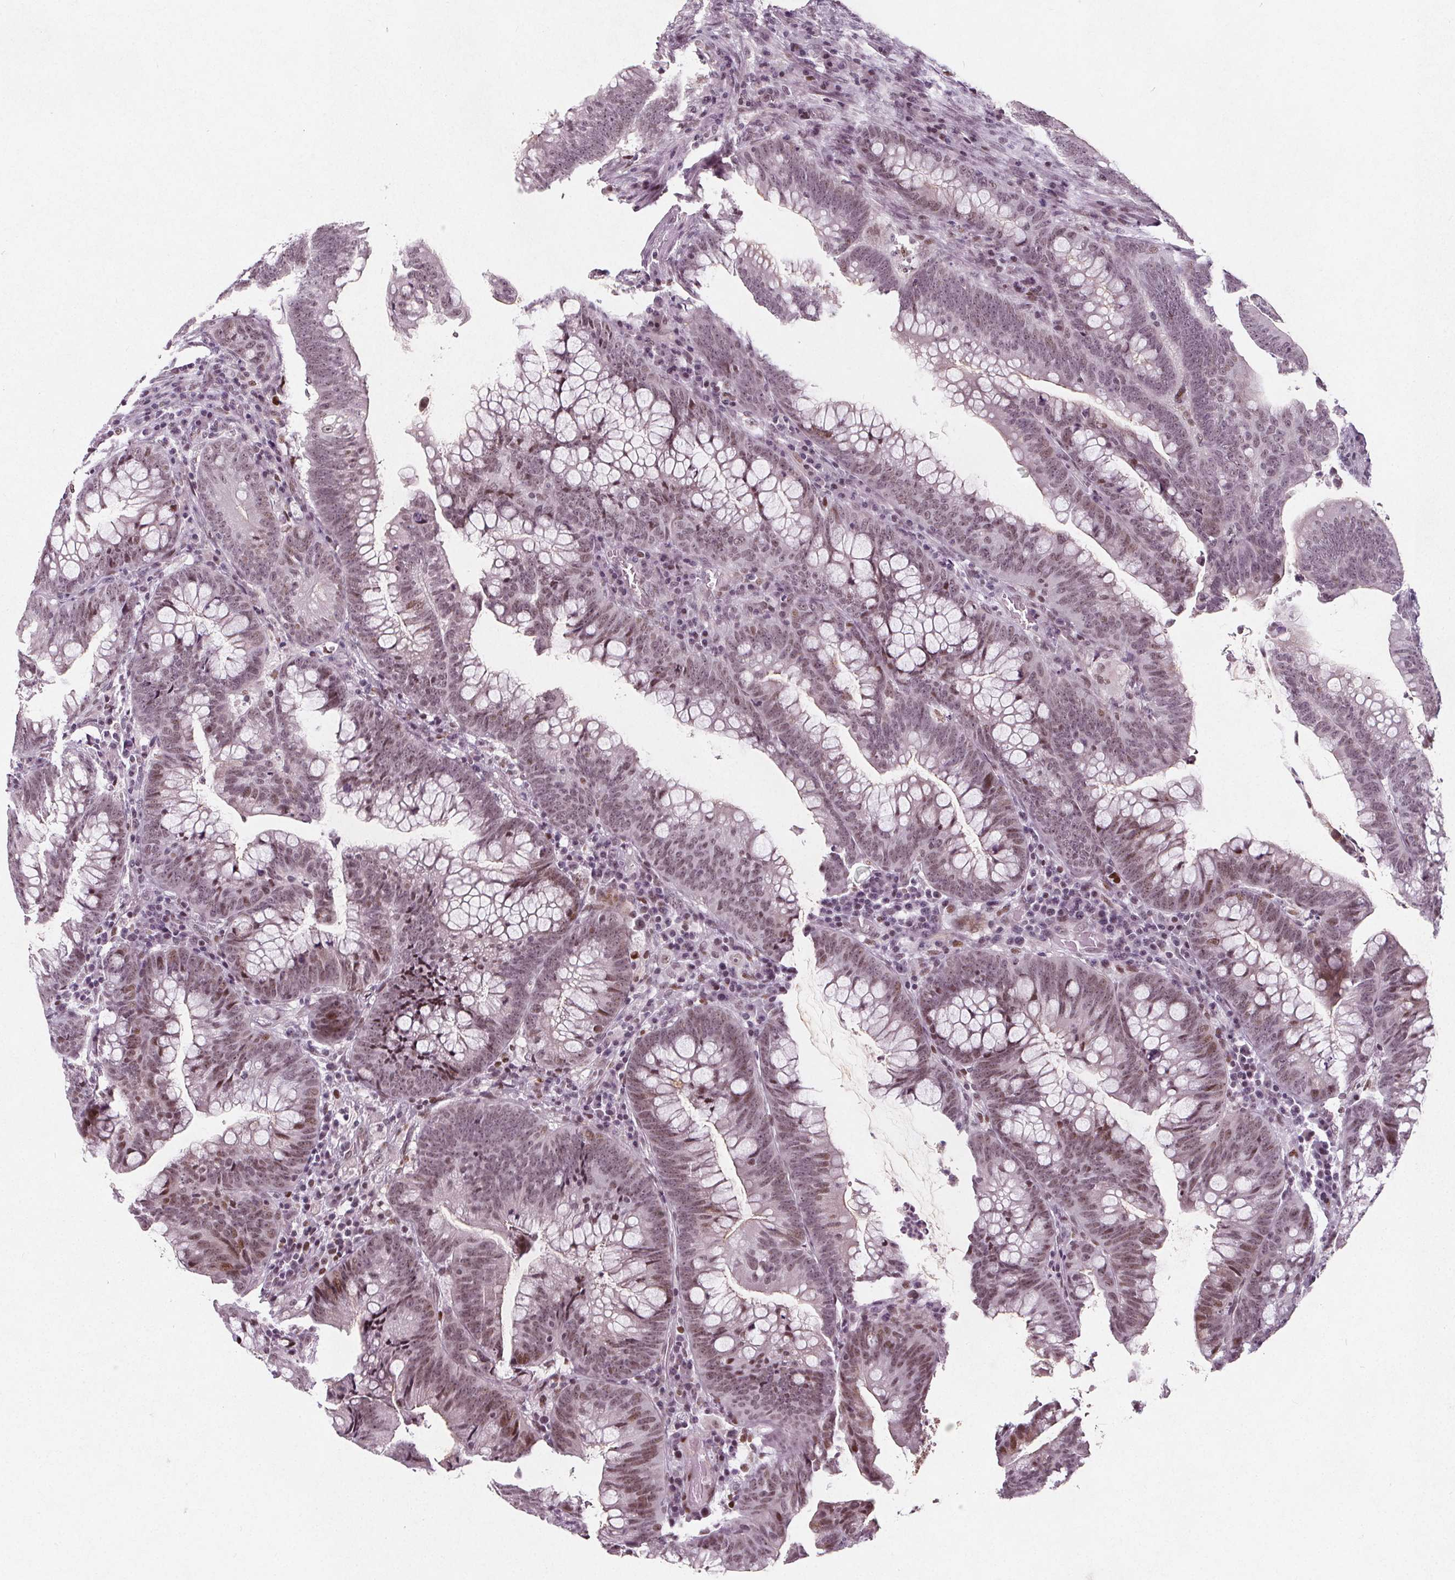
{"staining": {"intensity": "moderate", "quantity": "25%-75%", "location": "nuclear"}, "tissue": "colorectal cancer", "cell_type": "Tumor cells", "image_type": "cancer", "snomed": [{"axis": "morphology", "description": "Adenocarcinoma, NOS"}, {"axis": "topography", "description": "Colon"}], "caption": "An IHC image of neoplastic tissue is shown. Protein staining in brown highlights moderate nuclear positivity in adenocarcinoma (colorectal) within tumor cells. Nuclei are stained in blue.", "gene": "TAF6L", "patient": {"sex": "male", "age": 62}}